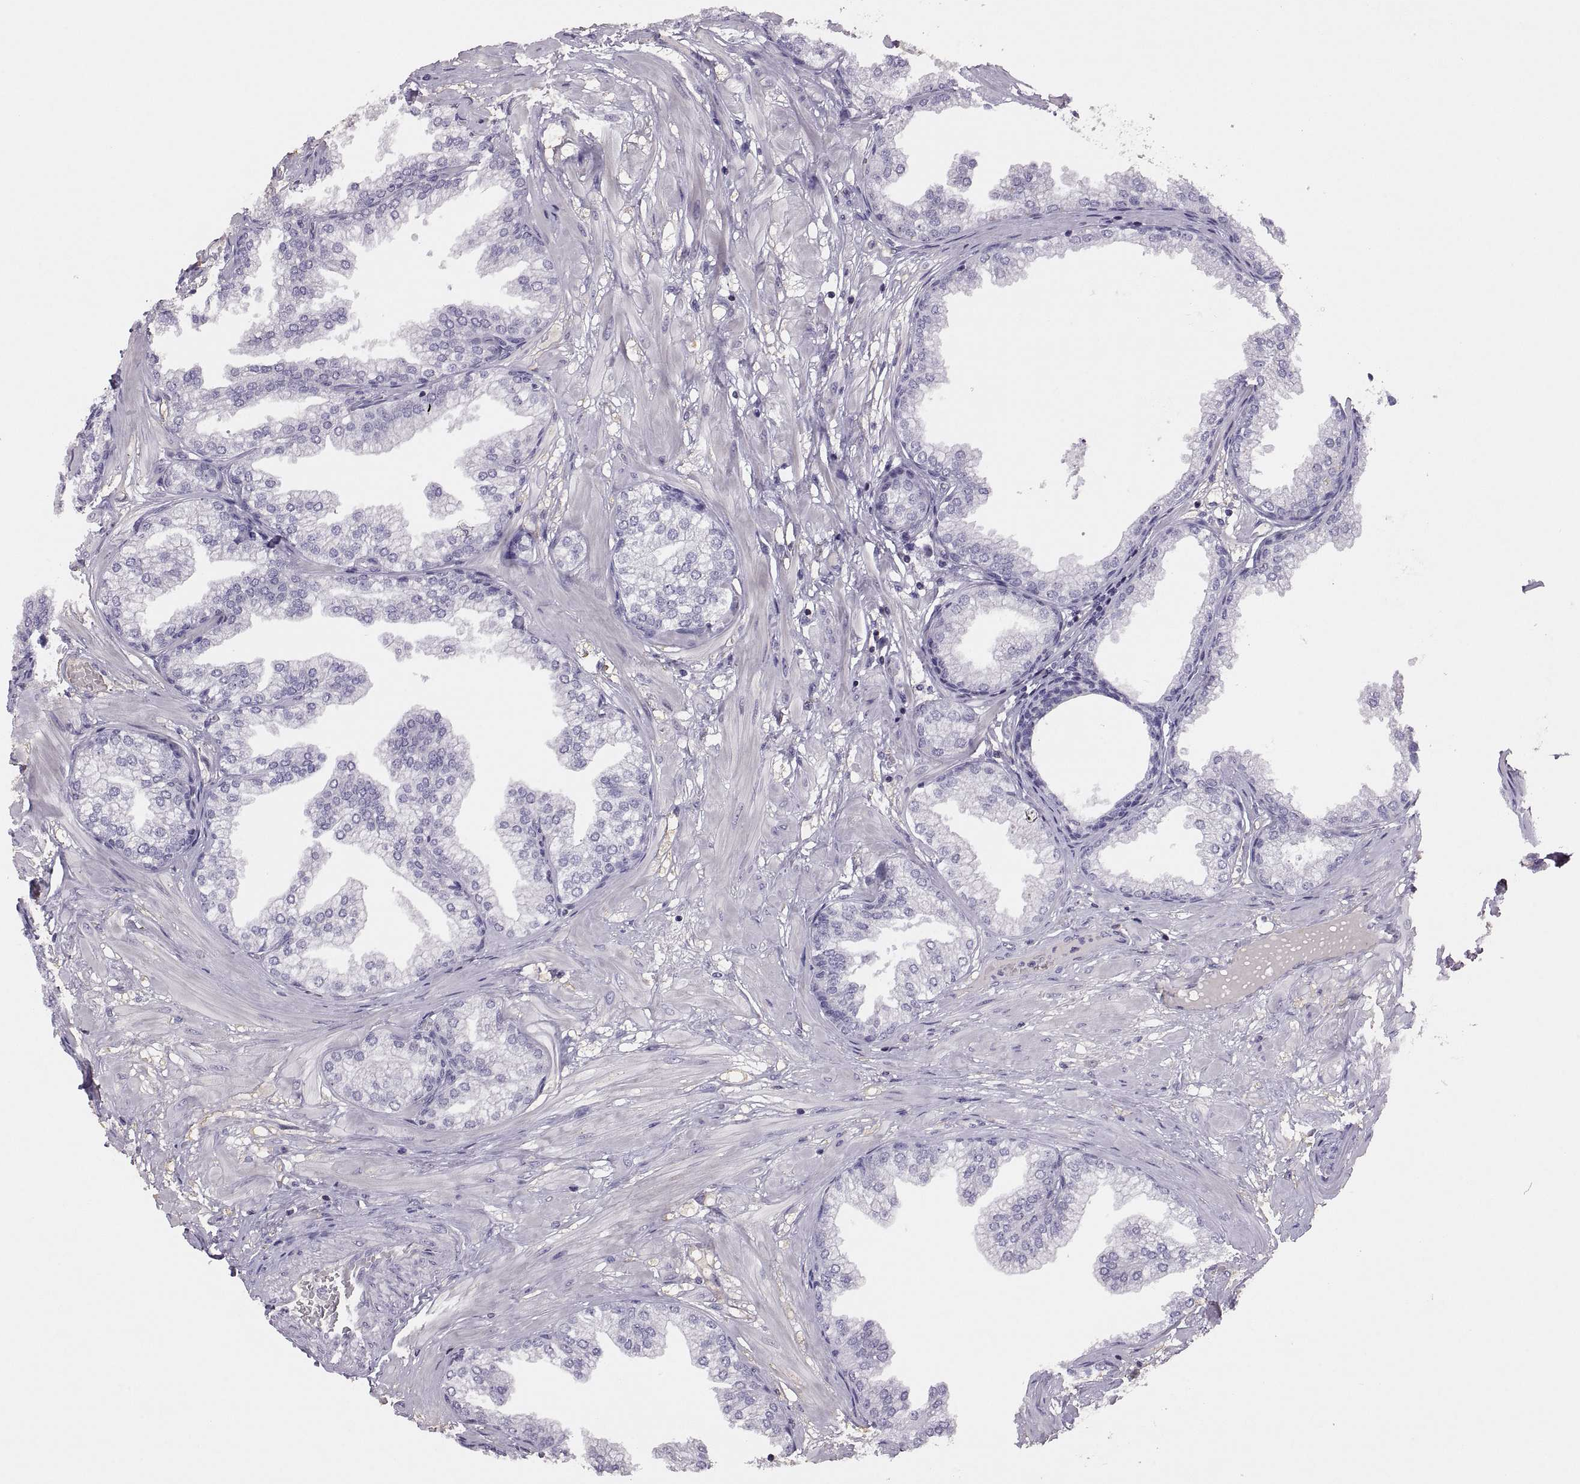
{"staining": {"intensity": "negative", "quantity": "none", "location": "none"}, "tissue": "prostate", "cell_type": "Glandular cells", "image_type": "normal", "snomed": [{"axis": "morphology", "description": "Normal tissue, NOS"}, {"axis": "topography", "description": "Prostate"}], "caption": "Immunohistochemistry image of unremarkable prostate: prostate stained with DAB (3,3'-diaminobenzidine) reveals no significant protein expression in glandular cells. Nuclei are stained in blue.", "gene": "TBX19", "patient": {"sex": "male", "age": 37}}